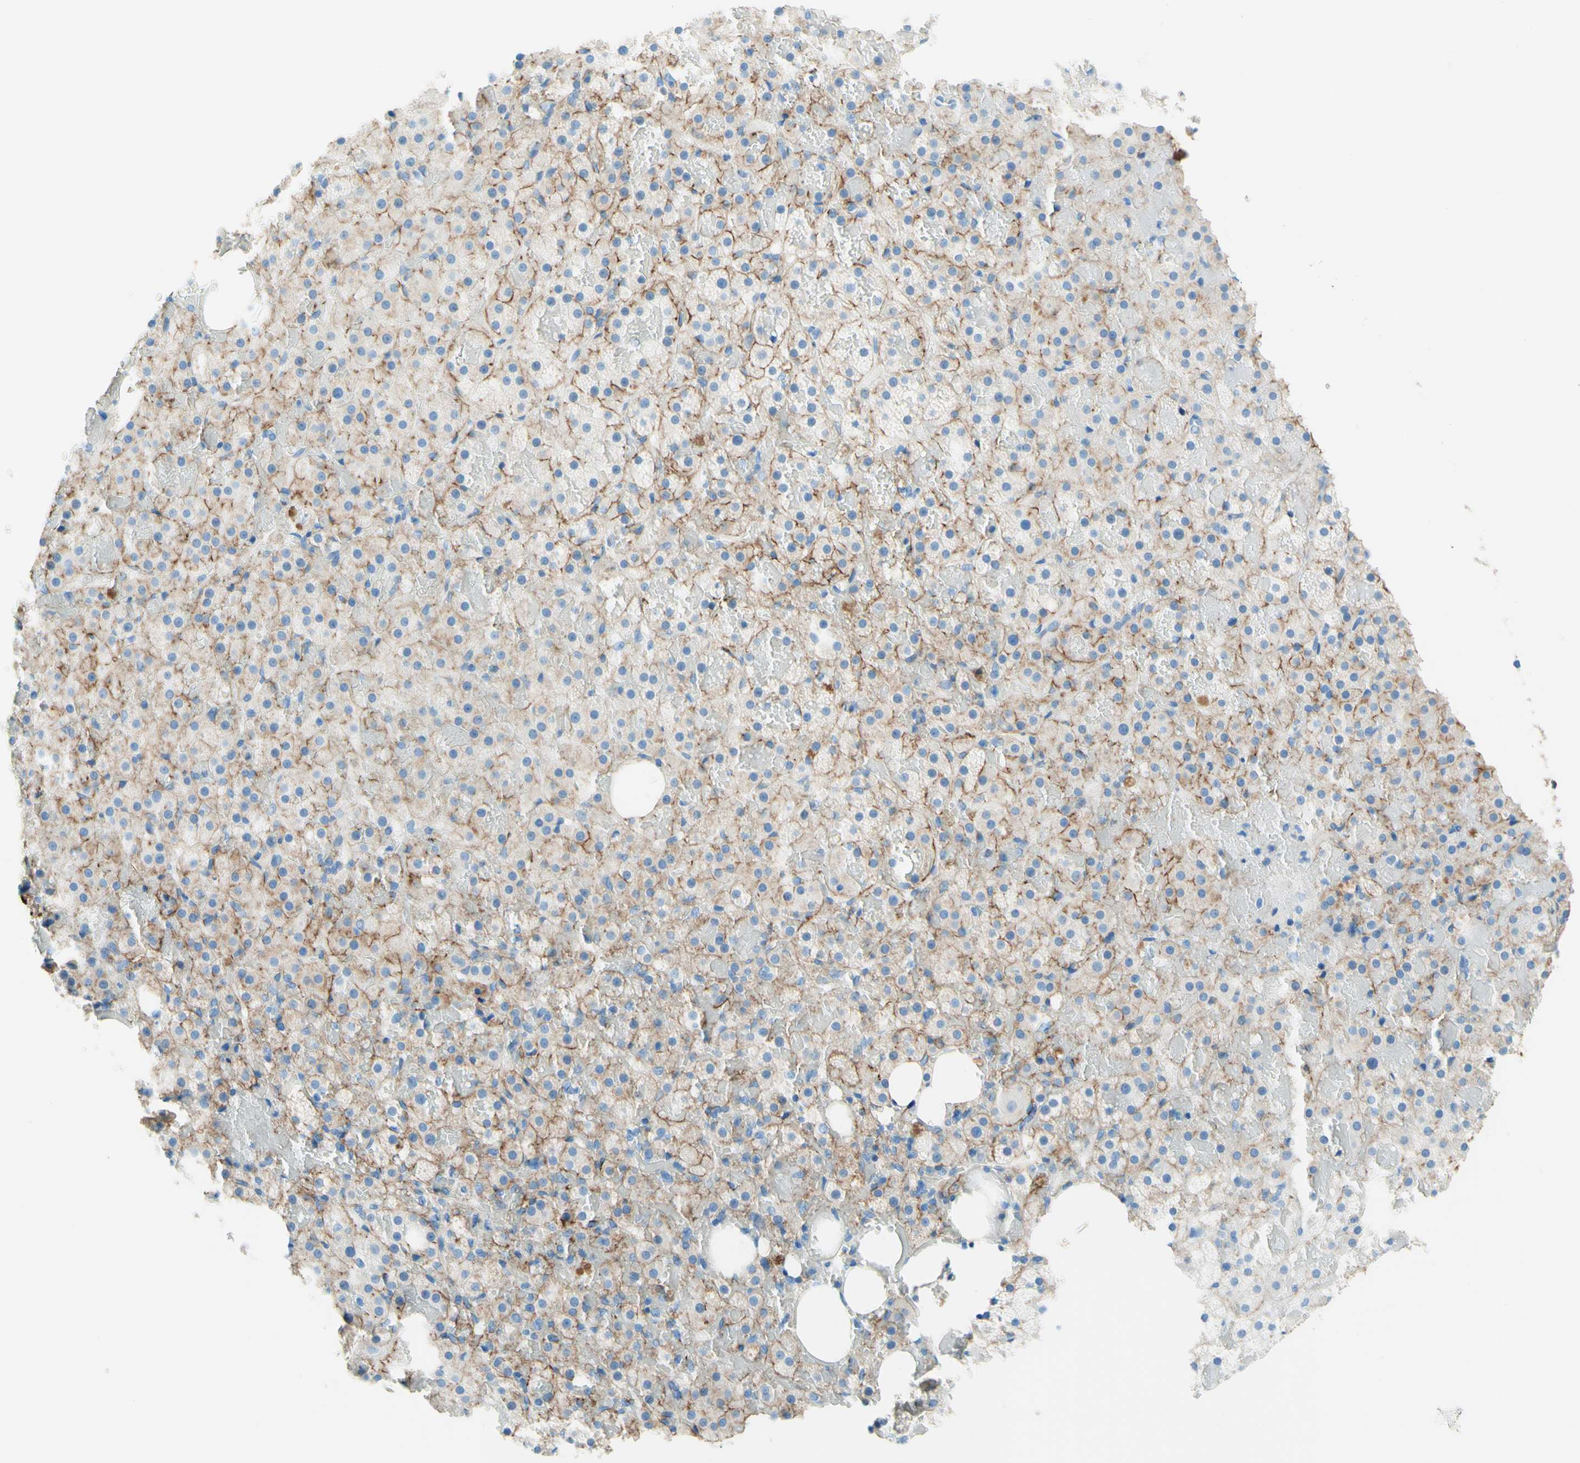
{"staining": {"intensity": "negative", "quantity": "none", "location": "none"}, "tissue": "adrenal gland", "cell_type": "Glandular cells", "image_type": "normal", "snomed": [{"axis": "morphology", "description": "Normal tissue, NOS"}, {"axis": "topography", "description": "Adrenal gland"}], "caption": "Immunohistochemistry (IHC) histopathology image of benign human adrenal gland stained for a protein (brown), which shows no positivity in glandular cells.", "gene": "MFAP5", "patient": {"sex": "female", "age": 59}}